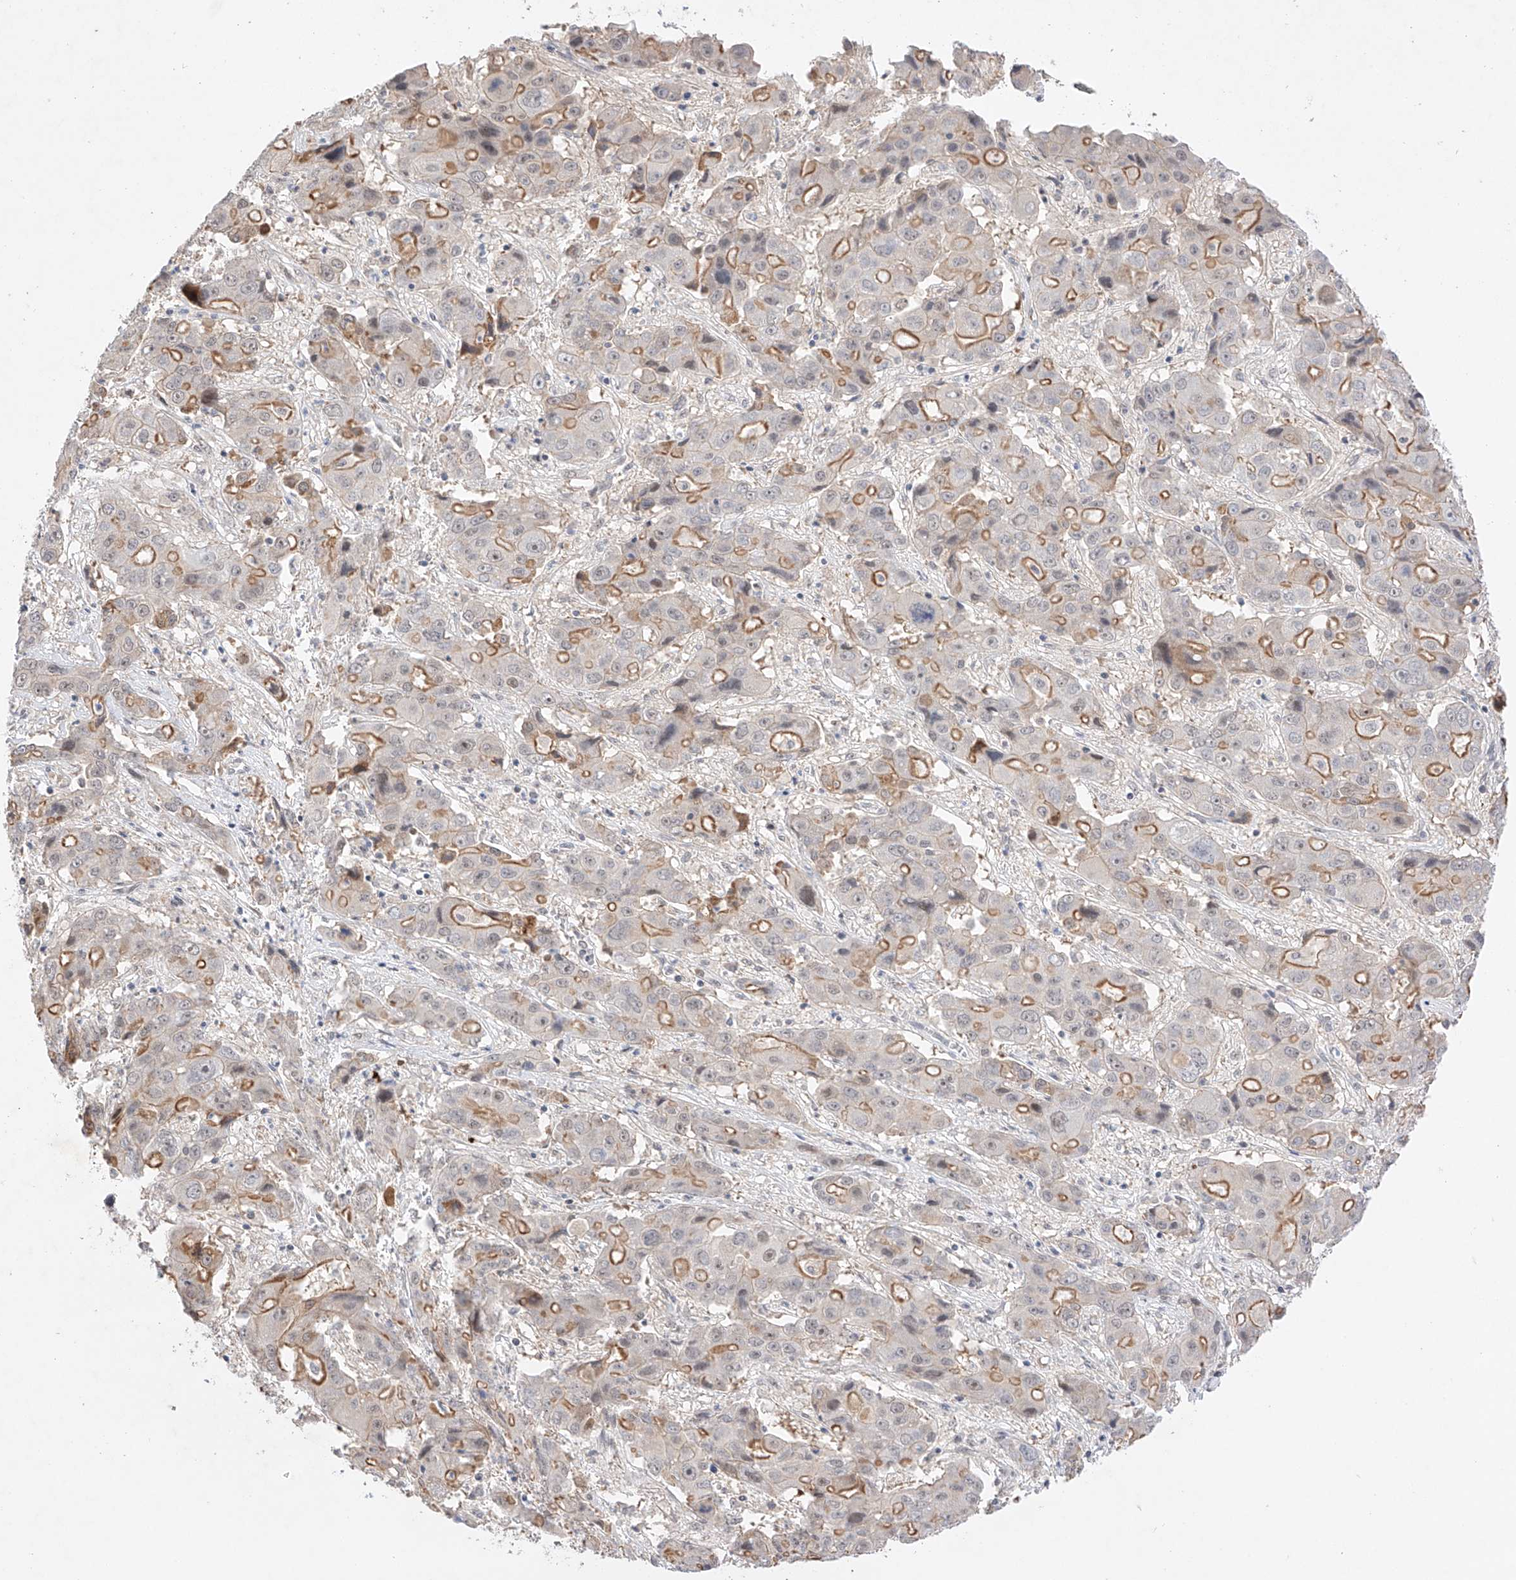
{"staining": {"intensity": "moderate", "quantity": "25%-75%", "location": "cytoplasmic/membranous"}, "tissue": "liver cancer", "cell_type": "Tumor cells", "image_type": "cancer", "snomed": [{"axis": "morphology", "description": "Cholangiocarcinoma"}, {"axis": "topography", "description": "Liver"}], "caption": "Human cholangiocarcinoma (liver) stained for a protein (brown) shows moderate cytoplasmic/membranous positive positivity in approximately 25%-75% of tumor cells.", "gene": "IL22RA2", "patient": {"sex": "male", "age": 67}}